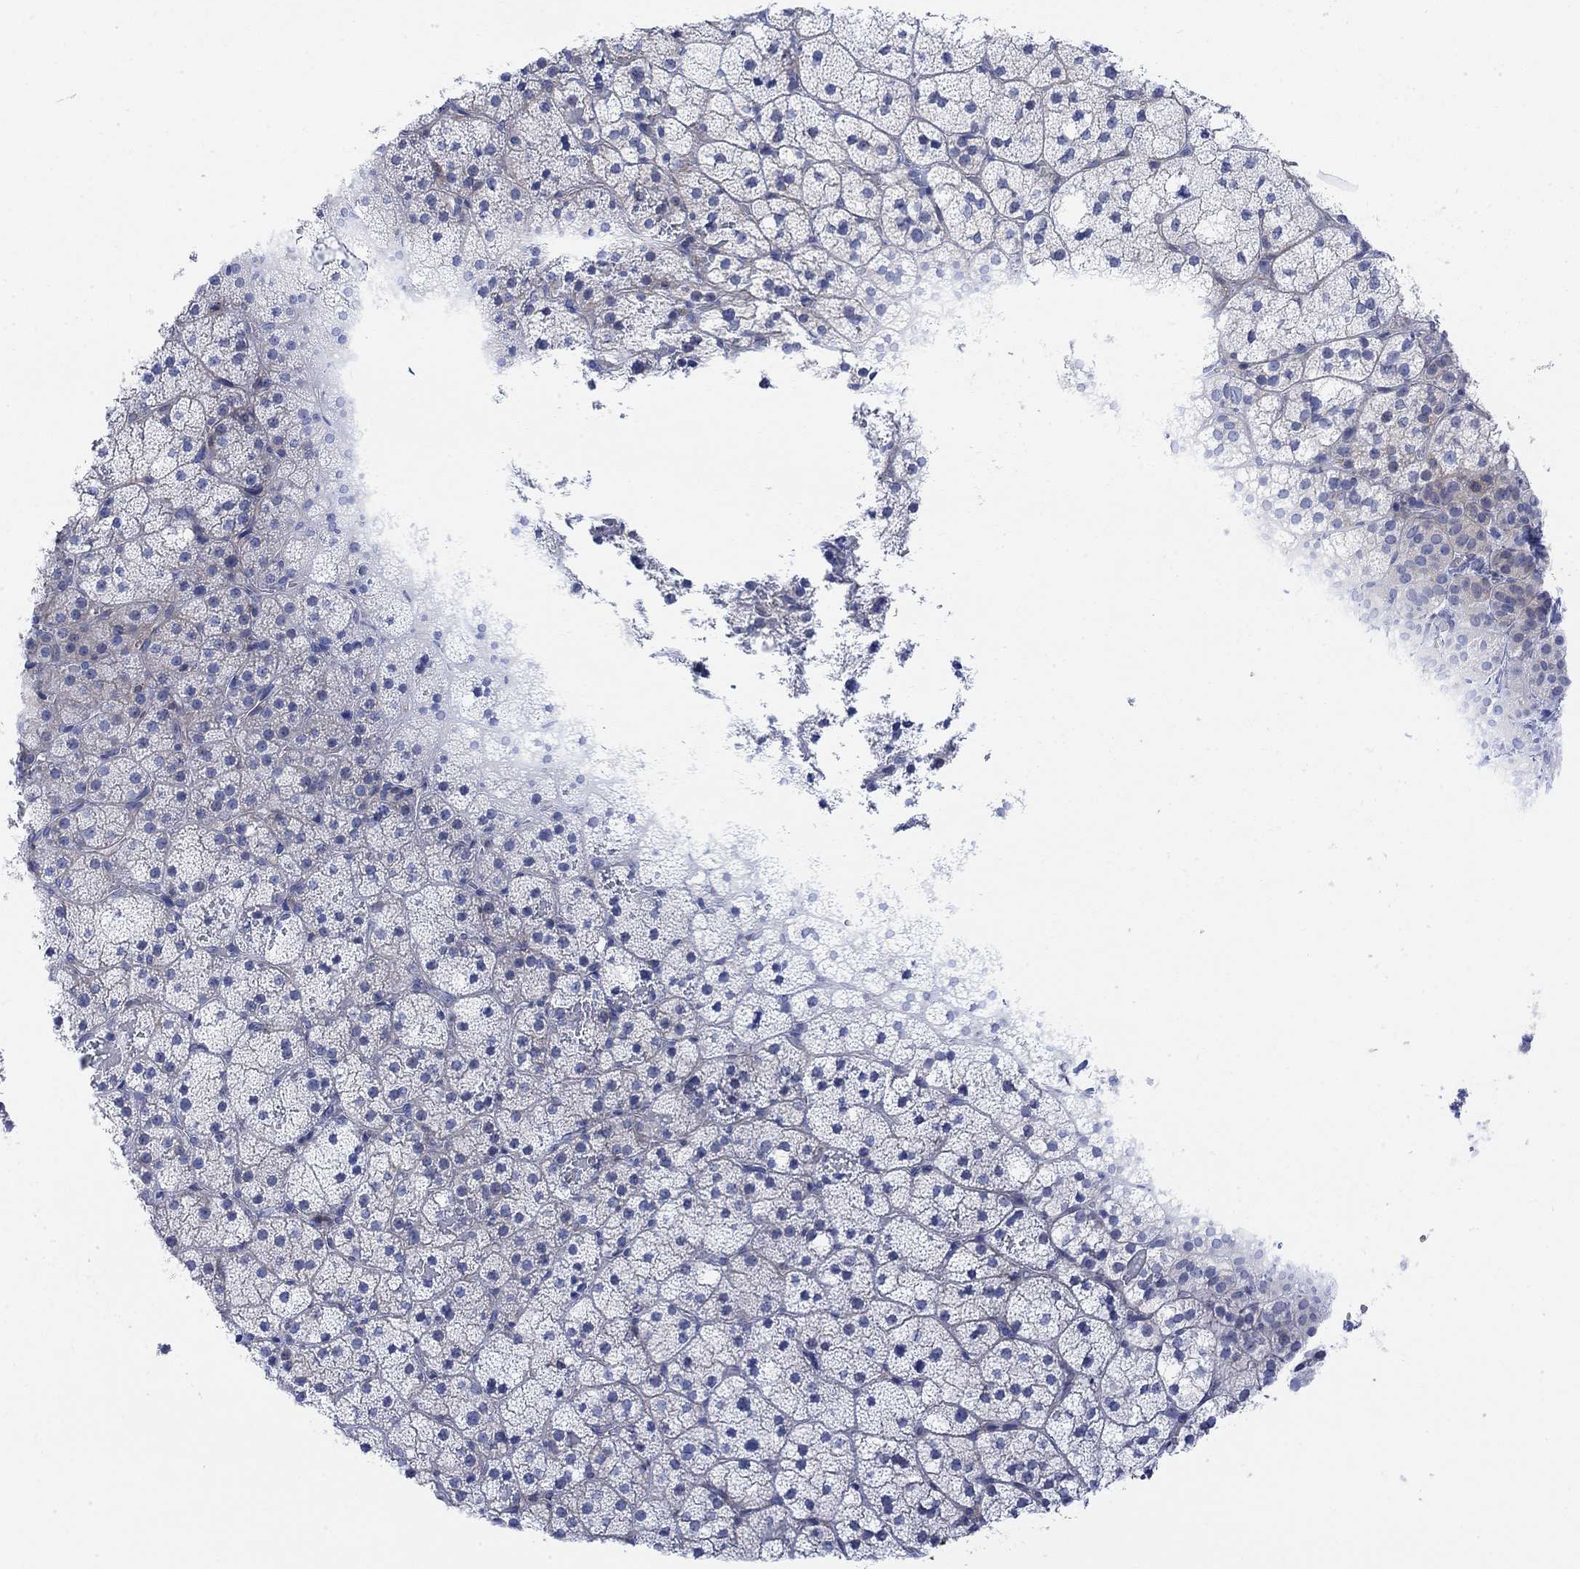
{"staining": {"intensity": "negative", "quantity": "none", "location": "none"}, "tissue": "adrenal gland", "cell_type": "Glandular cells", "image_type": "normal", "snomed": [{"axis": "morphology", "description": "Normal tissue, NOS"}, {"axis": "topography", "description": "Adrenal gland"}], "caption": "DAB immunohistochemical staining of benign human adrenal gland displays no significant expression in glandular cells.", "gene": "TLDC2", "patient": {"sex": "male", "age": 53}}